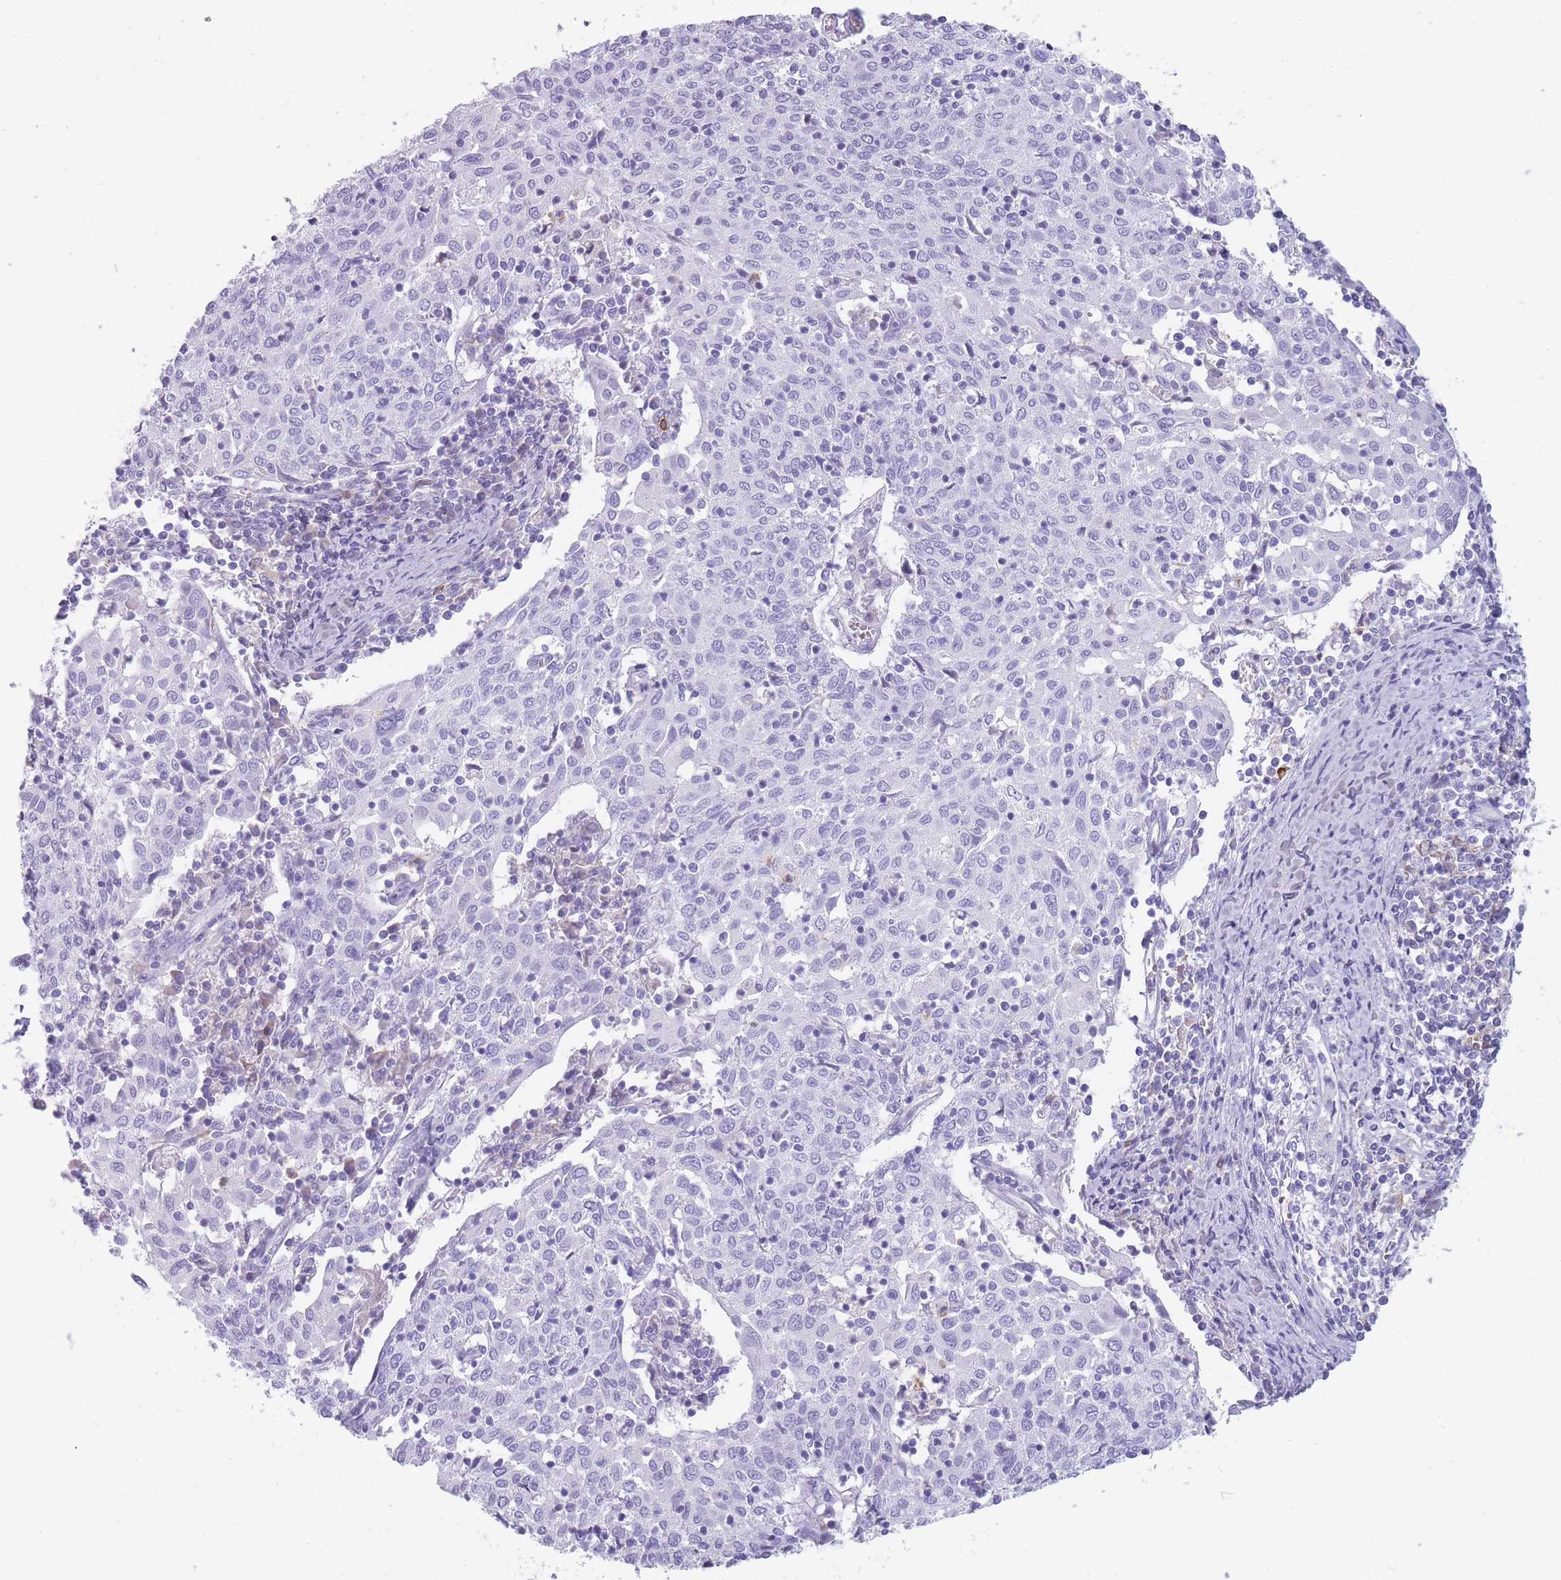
{"staining": {"intensity": "negative", "quantity": "none", "location": "none"}, "tissue": "cervical cancer", "cell_type": "Tumor cells", "image_type": "cancer", "snomed": [{"axis": "morphology", "description": "Squamous cell carcinoma, NOS"}, {"axis": "topography", "description": "Cervix"}], "caption": "Immunohistochemistry micrograph of neoplastic tissue: human cervical cancer (squamous cell carcinoma) stained with DAB (3,3'-diaminobenzidine) reveals no significant protein expression in tumor cells.", "gene": "CR1L", "patient": {"sex": "female", "age": 52}}